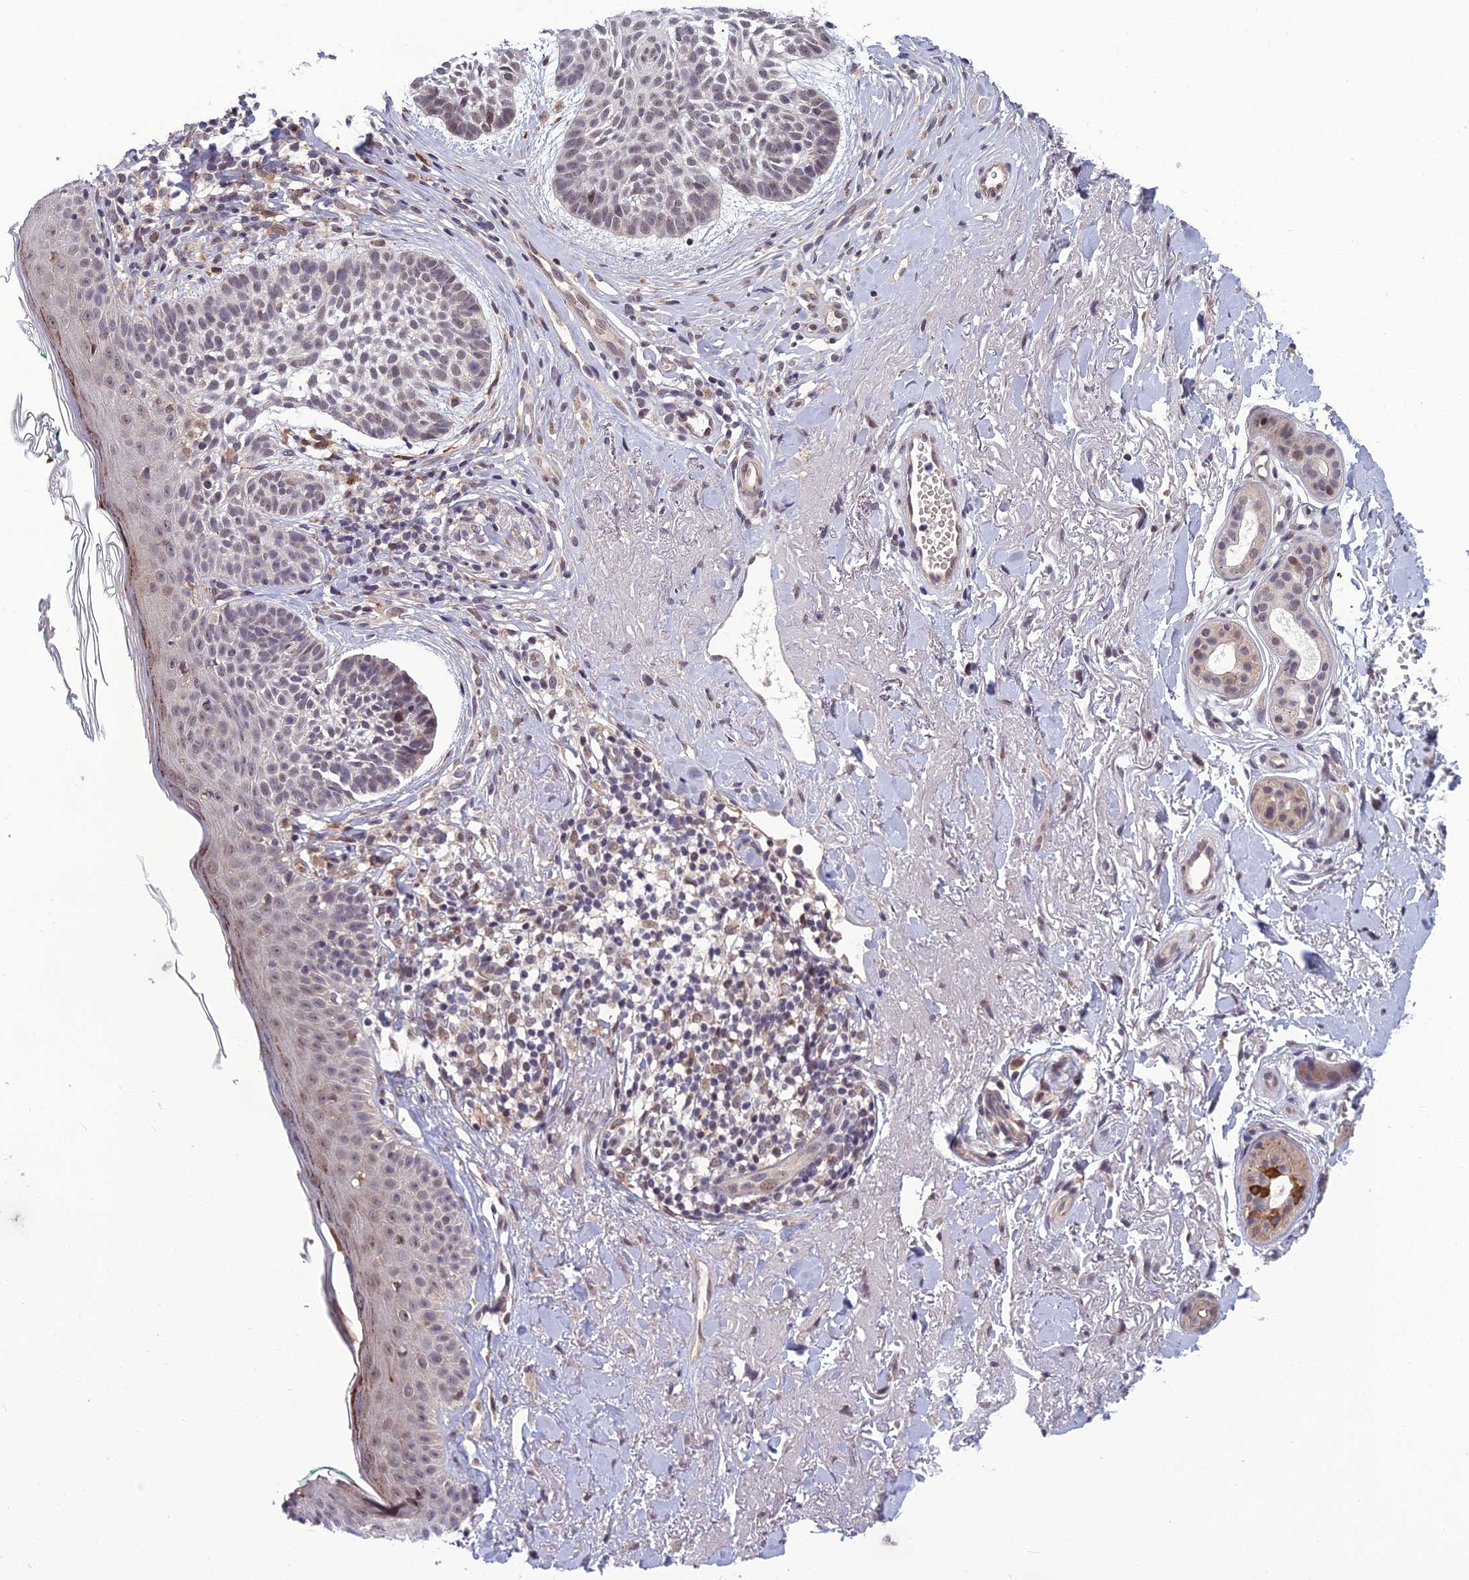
{"staining": {"intensity": "weak", "quantity": "<25%", "location": "nuclear"}, "tissue": "skin cancer", "cell_type": "Tumor cells", "image_type": "cancer", "snomed": [{"axis": "morphology", "description": "Basal cell carcinoma"}, {"axis": "topography", "description": "Skin"}], "caption": "Immunohistochemical staining of human skin basal cell carcinoma shows no significant expression in tumor cells. Nuclei are stained in blue.", "gene": "FBRS", "patient": {"sex": "male", "age": 71}}